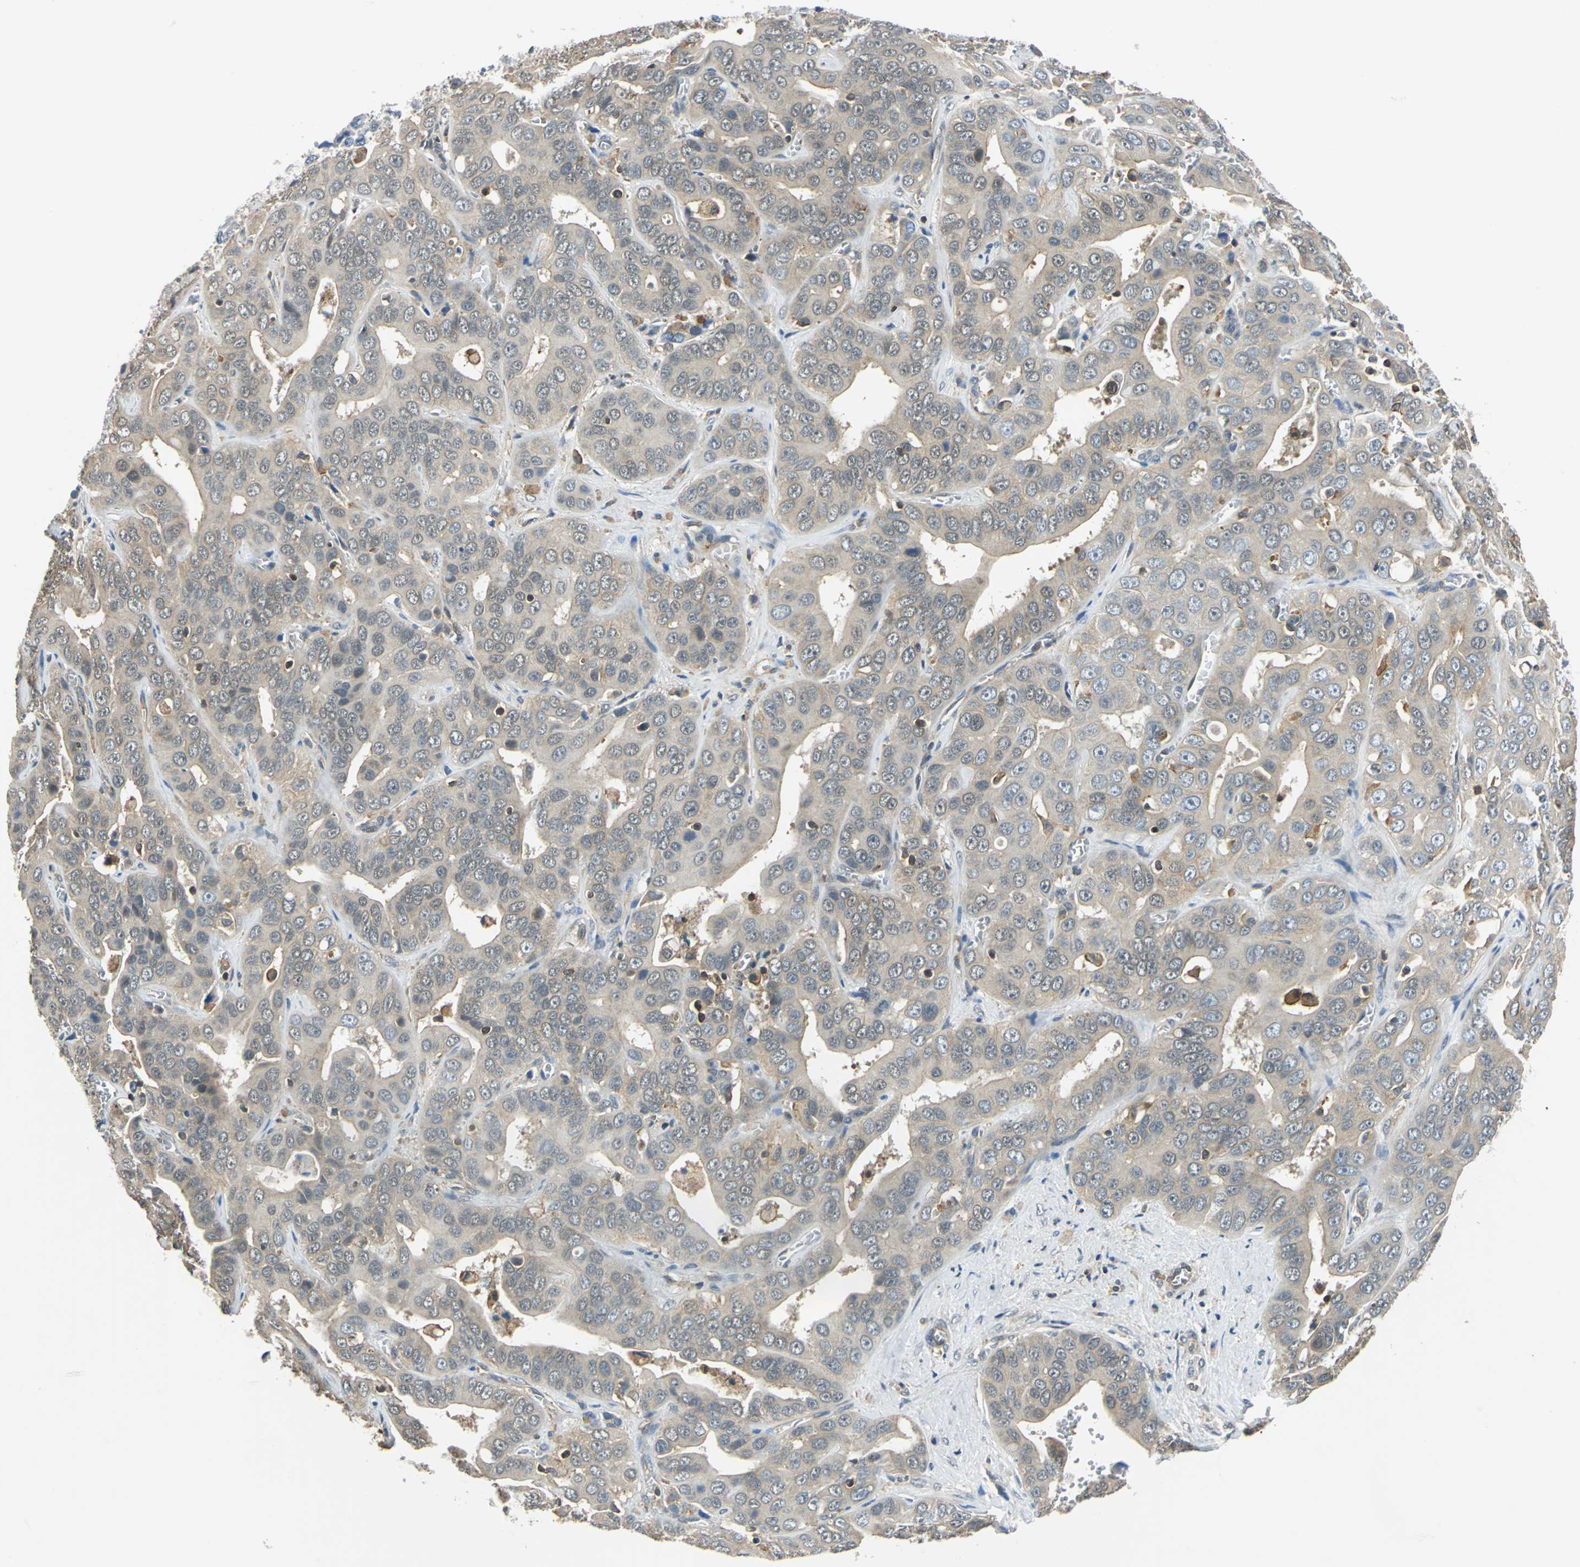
{"staining": {"intensity": "weak", "quantity": ">75%", "location": "cytoplasmic/membranous"}, "tissue": "liver cancer", "cell_type": "Tumor cells", "image_type": "cancer", "snomed": [{"axis": "morphology", "description": "Cholangiocarcinoma"}, {"axis": "topography", "description": "Liver"}], "caption": "Immunohistochemistry (IHC) of liver cholangiocarcinoma displays low levels of weak cytoplasmic/membranous positivity in about >75% of tumor cells. (DAB (3,3'-diaminobenzidine) IHC, brown staining for protein, blue staining for nuclei).", "gene": "ARPC3", "patient": {"sex": "female", "age": 52}}